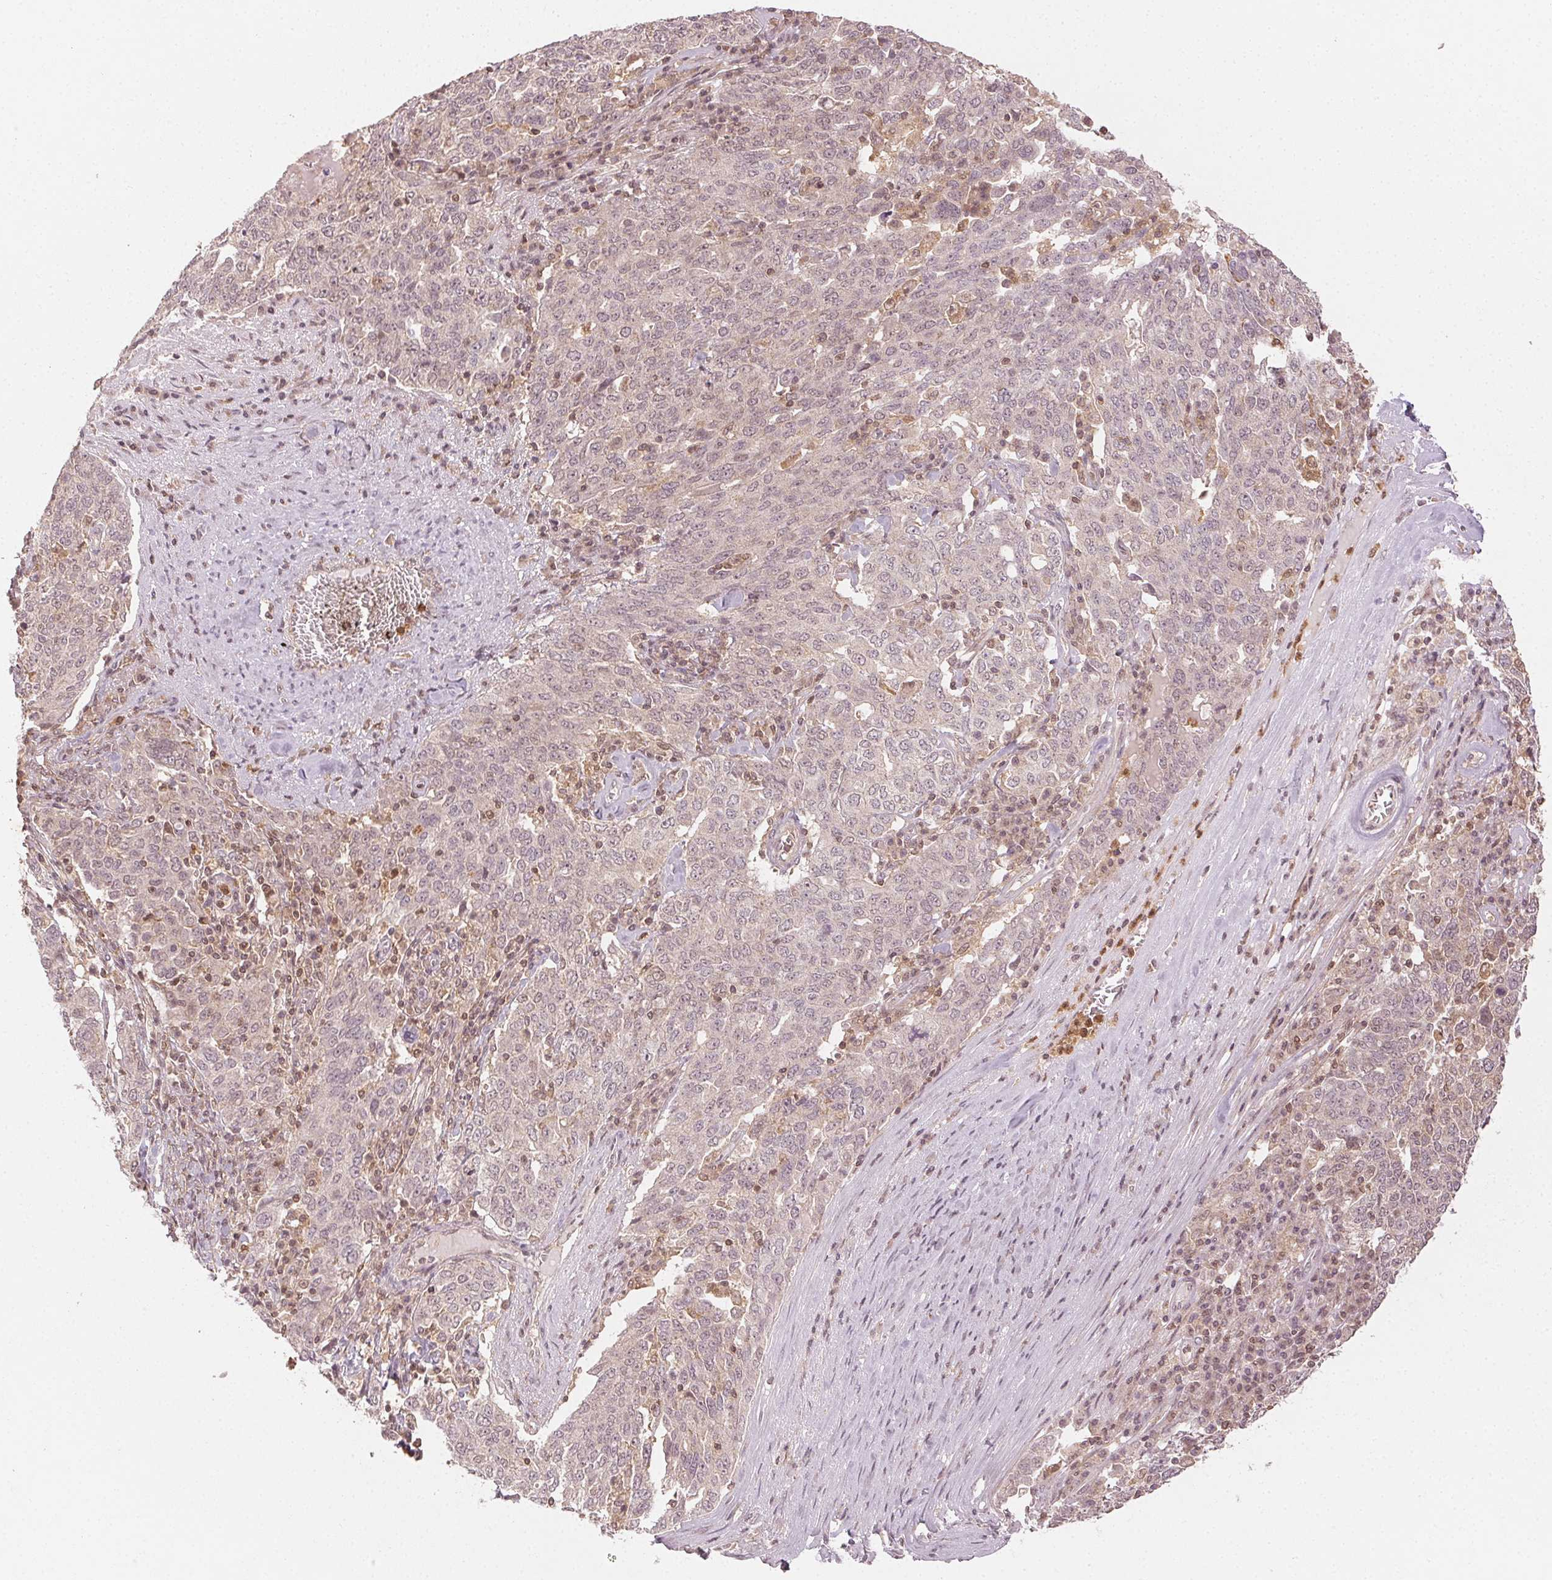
{"staining": {"intensity": "weak", "quantity": "<25%", "location": "nuclear"}, "tissue": "ovarian cancer", "cell_type": "Tumor cells", "image_type": "cancer", "snomed": [{"axis": "morphology", "description": "Carcinoma, endometroid"}, {"axis": "topography", "description": "Ovary"}], "caption": "IHC photomicrograph of neoplastic tissue: ovarian cancer stained with DAB (3,3'-diaminobenzidine) demonstrates no significant protein staining in tumor cells.", "gene": "MAPK14", "patient": {"sex": "female", "age": 62}}